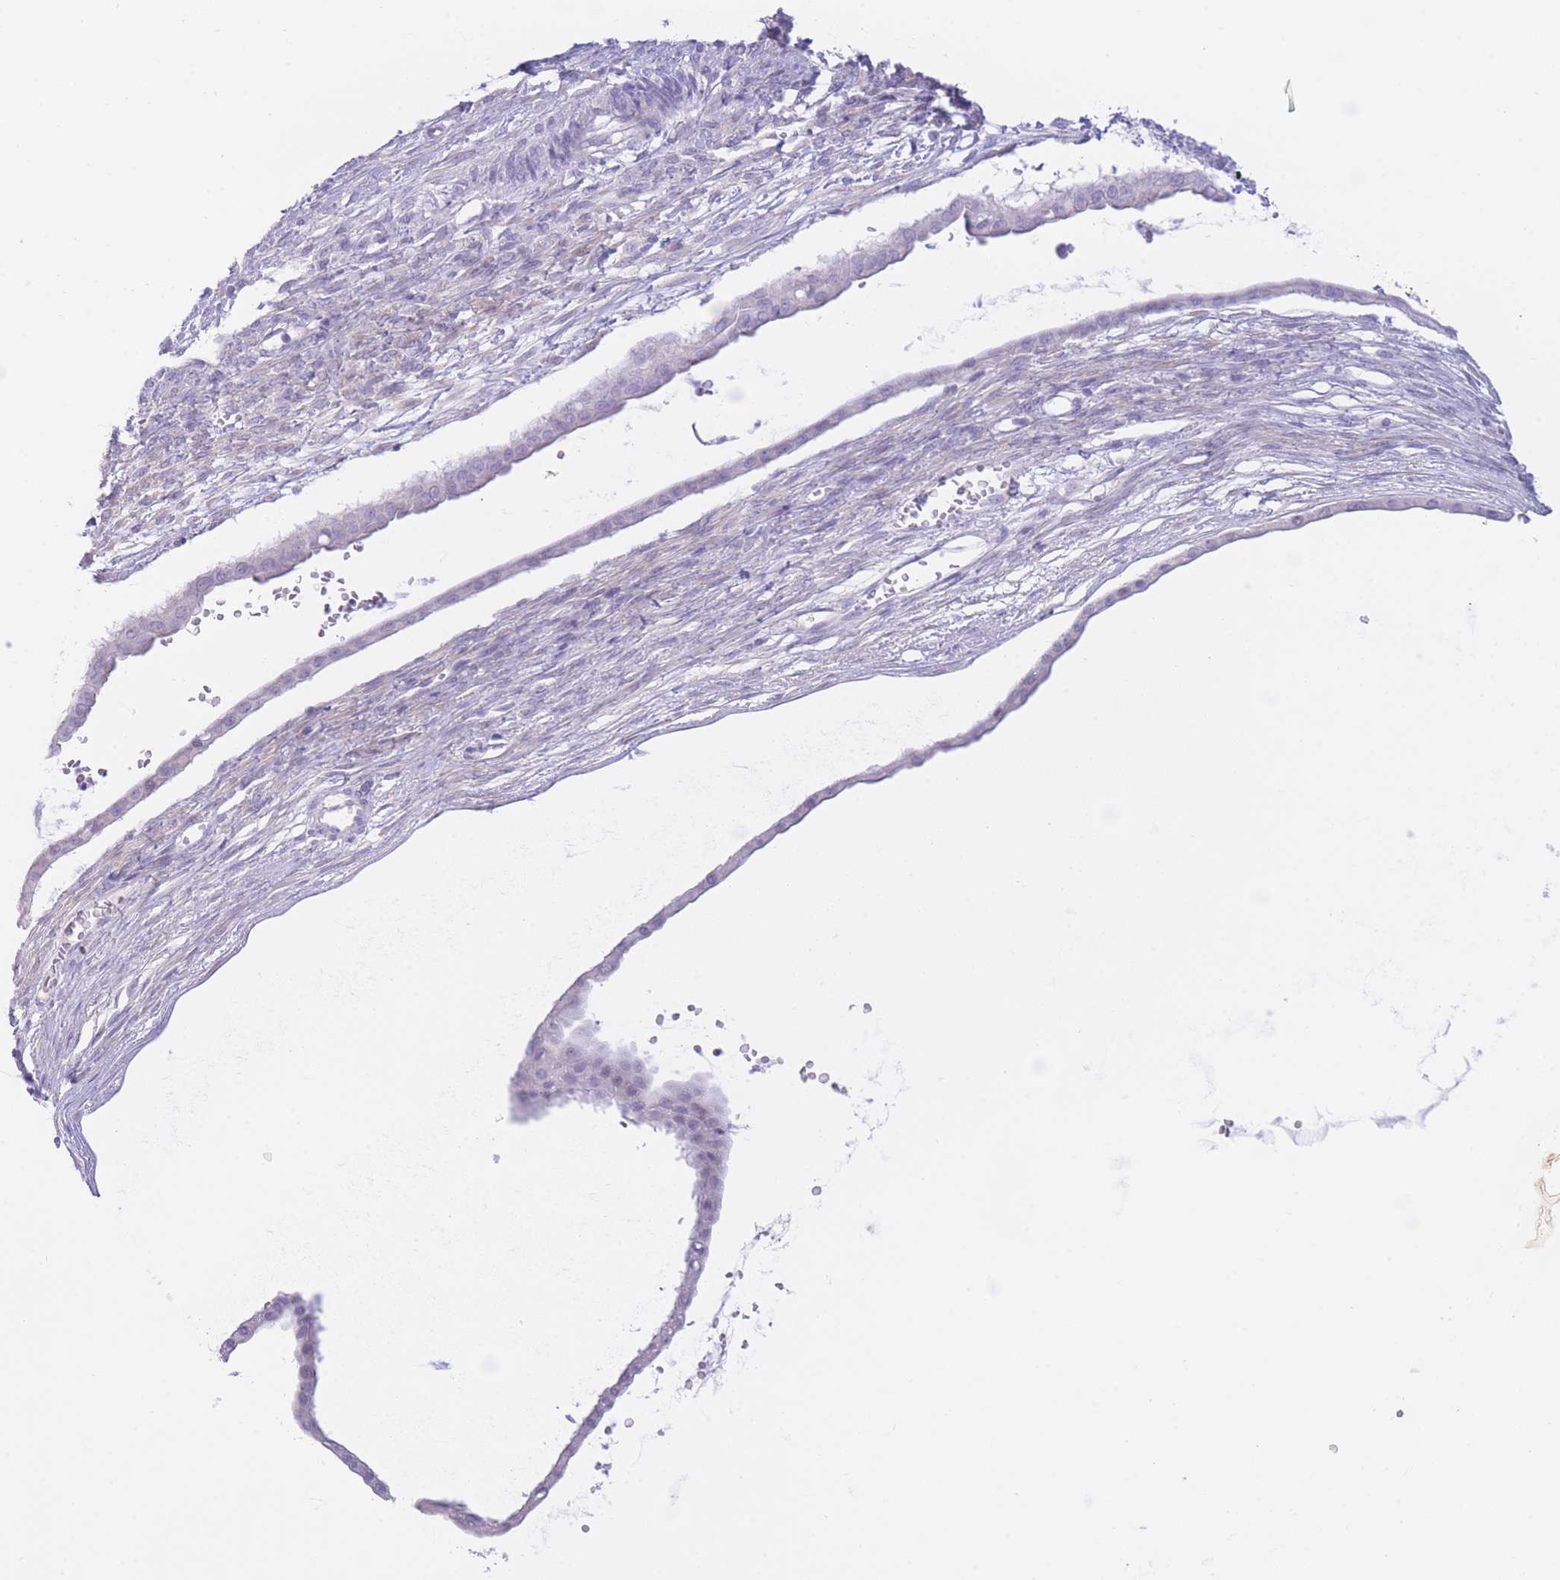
{"staining": {"intensity": "negative", "quantity": "none", "location": "none"}, "tissue": "ovarian cancer", "cell_type": "Tumor cells", "image_type": "cancer", "snomed": [{"axis": "morphology", "description": "Cystadenocarcinoma, mucinous, NOS"}, {"axis": "topography", "description": "Ovary"}], "caption": "Ovarian mucinous cystadenocarcinoma stained for a protein using immunohistochemistry demonstrates no positivity tumor cells.", "gene": "ZNF212", "patient": {"sex": "female", "age": 73}}